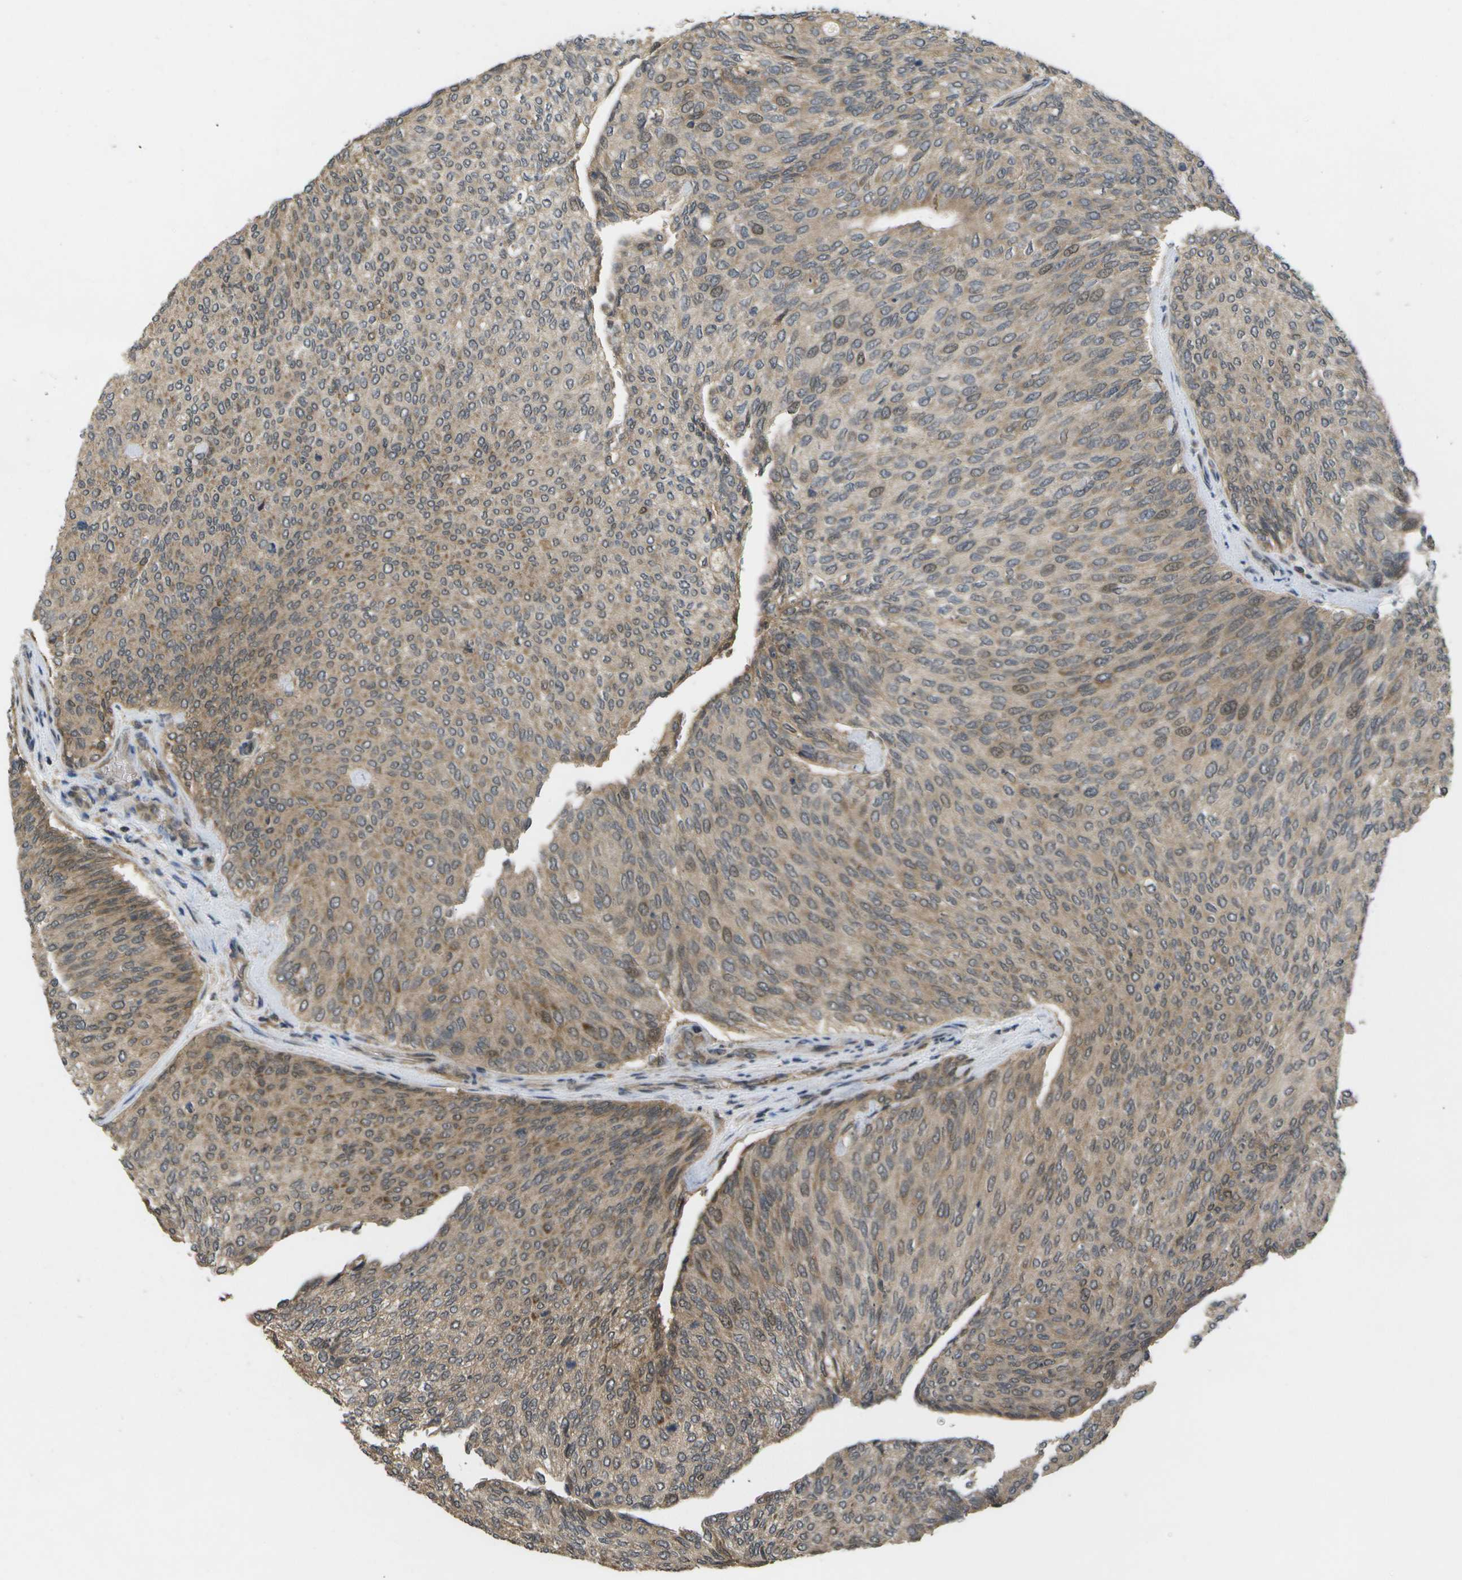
{"staining": {"intensity": "weak", "quantity": ">75%", "location": "cytoplasmic/membranous,nuclear"}, "tissue": "urothelial cancer", "cell_type": "Tumor cells", "image_type": "cancer", "snomed": [{"axis": "morphology", "description": "Urothelial carcinoma, Low grade"}, {"axis": "topography", "description": "Urinary bladder"}], "caption": "Immunohistochemical staining of low-grade urothelial carcinoma shows low levels of weak cytoplasmic/membranous and nuclear protein expression in approximately >75% of tumor cells.", "gene": "ALAS1", "patient": {"sex": "female", "age": 79}}